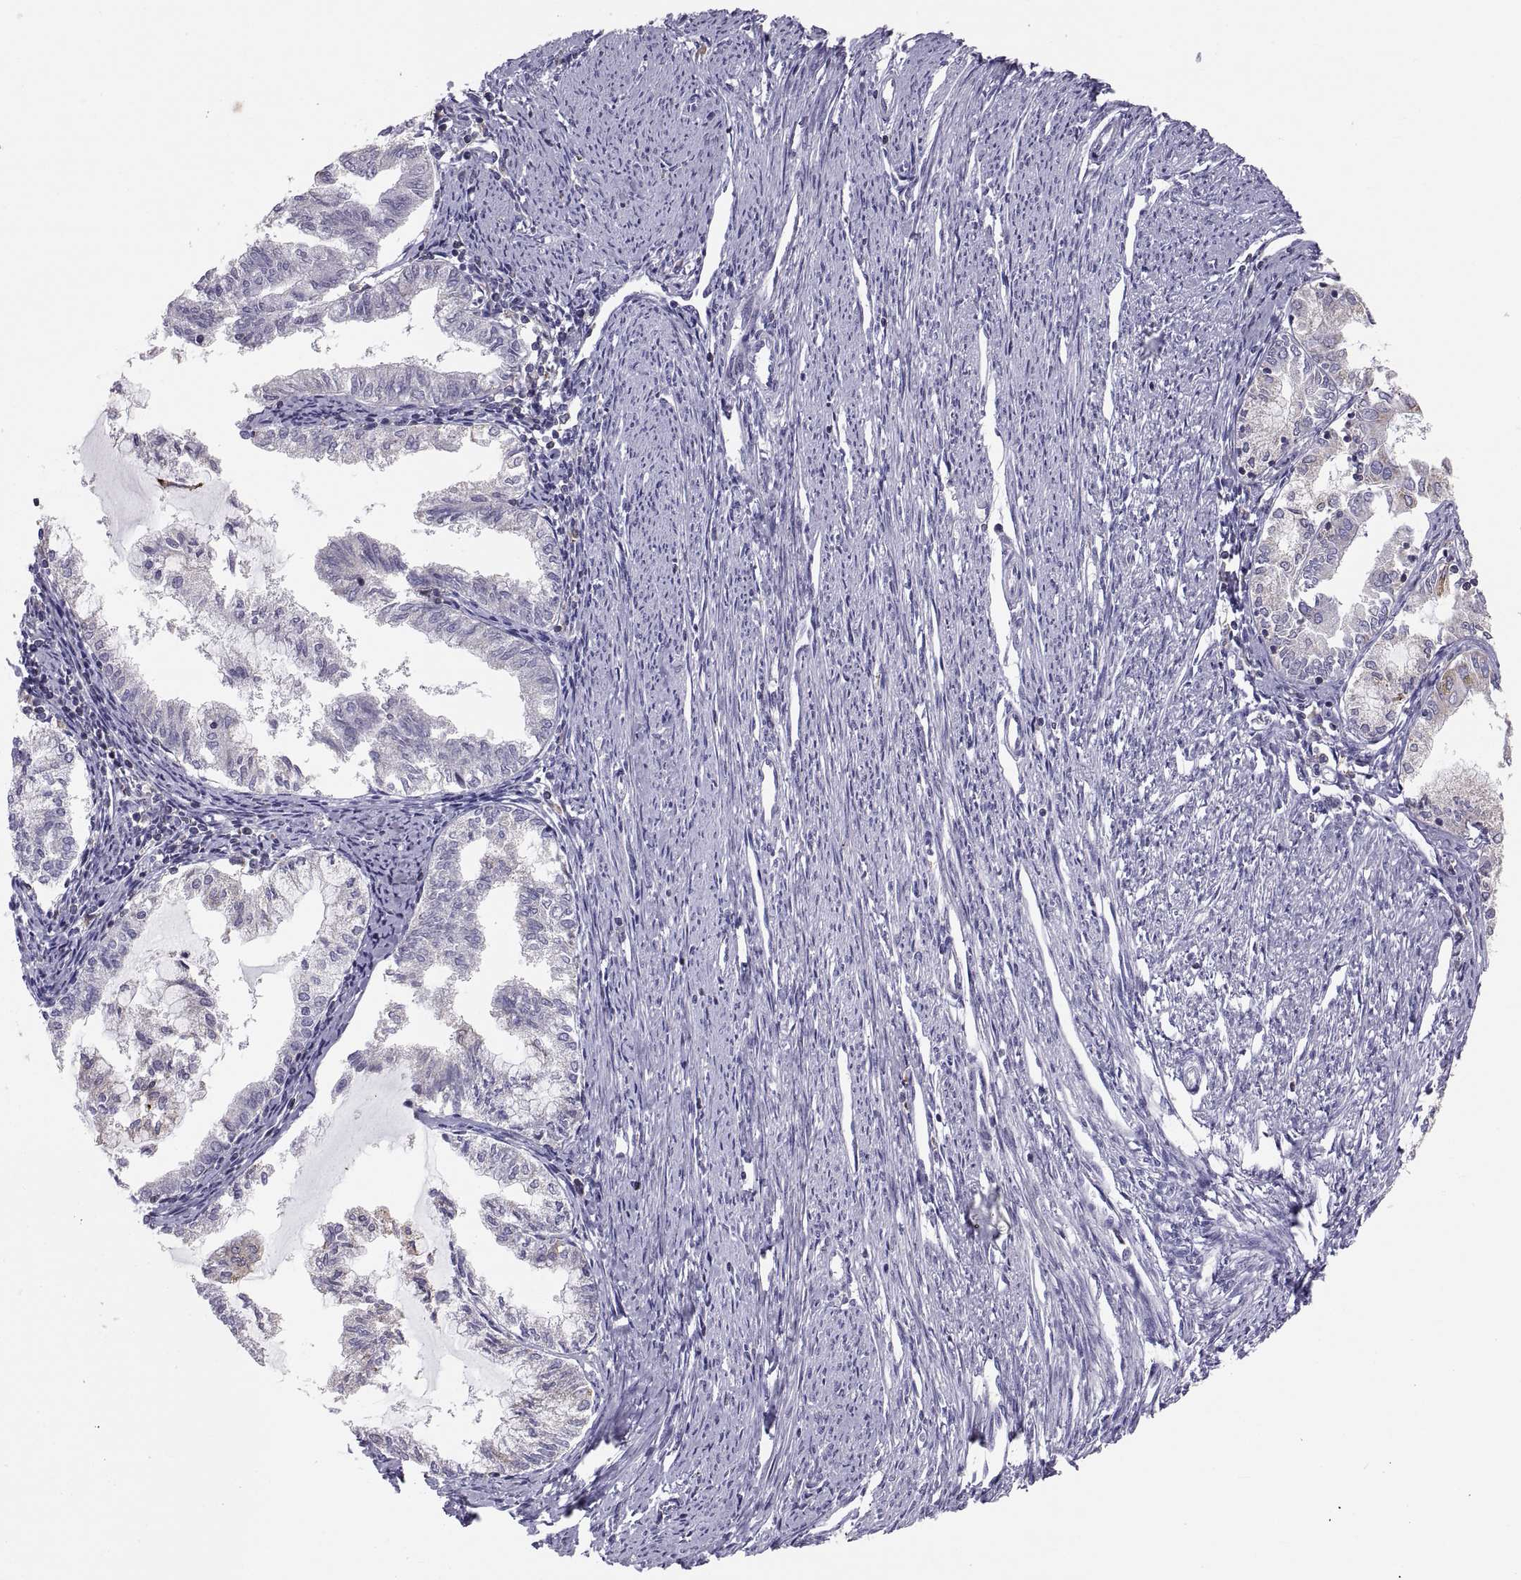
{"staining": {"intensity": "negative", "quantity": "none", "location": "none"}, "tissue": "endometrial cancer", "cell_type": "Tumor cells", "image_type": "cancer", "snomed": [{"axis": "morphology", "description": "Adenocarcinoma, NOS"}, {"axis": "topography", "description": "Endometrium"}], "caption": "A high-resolution histopathology image shows immunohistochemistry (IHC) staining of adenocarcinoma (endometrial), which exhibits no significant staining in tumor cells.", "gene": "ERO1A", "patient": {"sex": "female", "age": 79}}